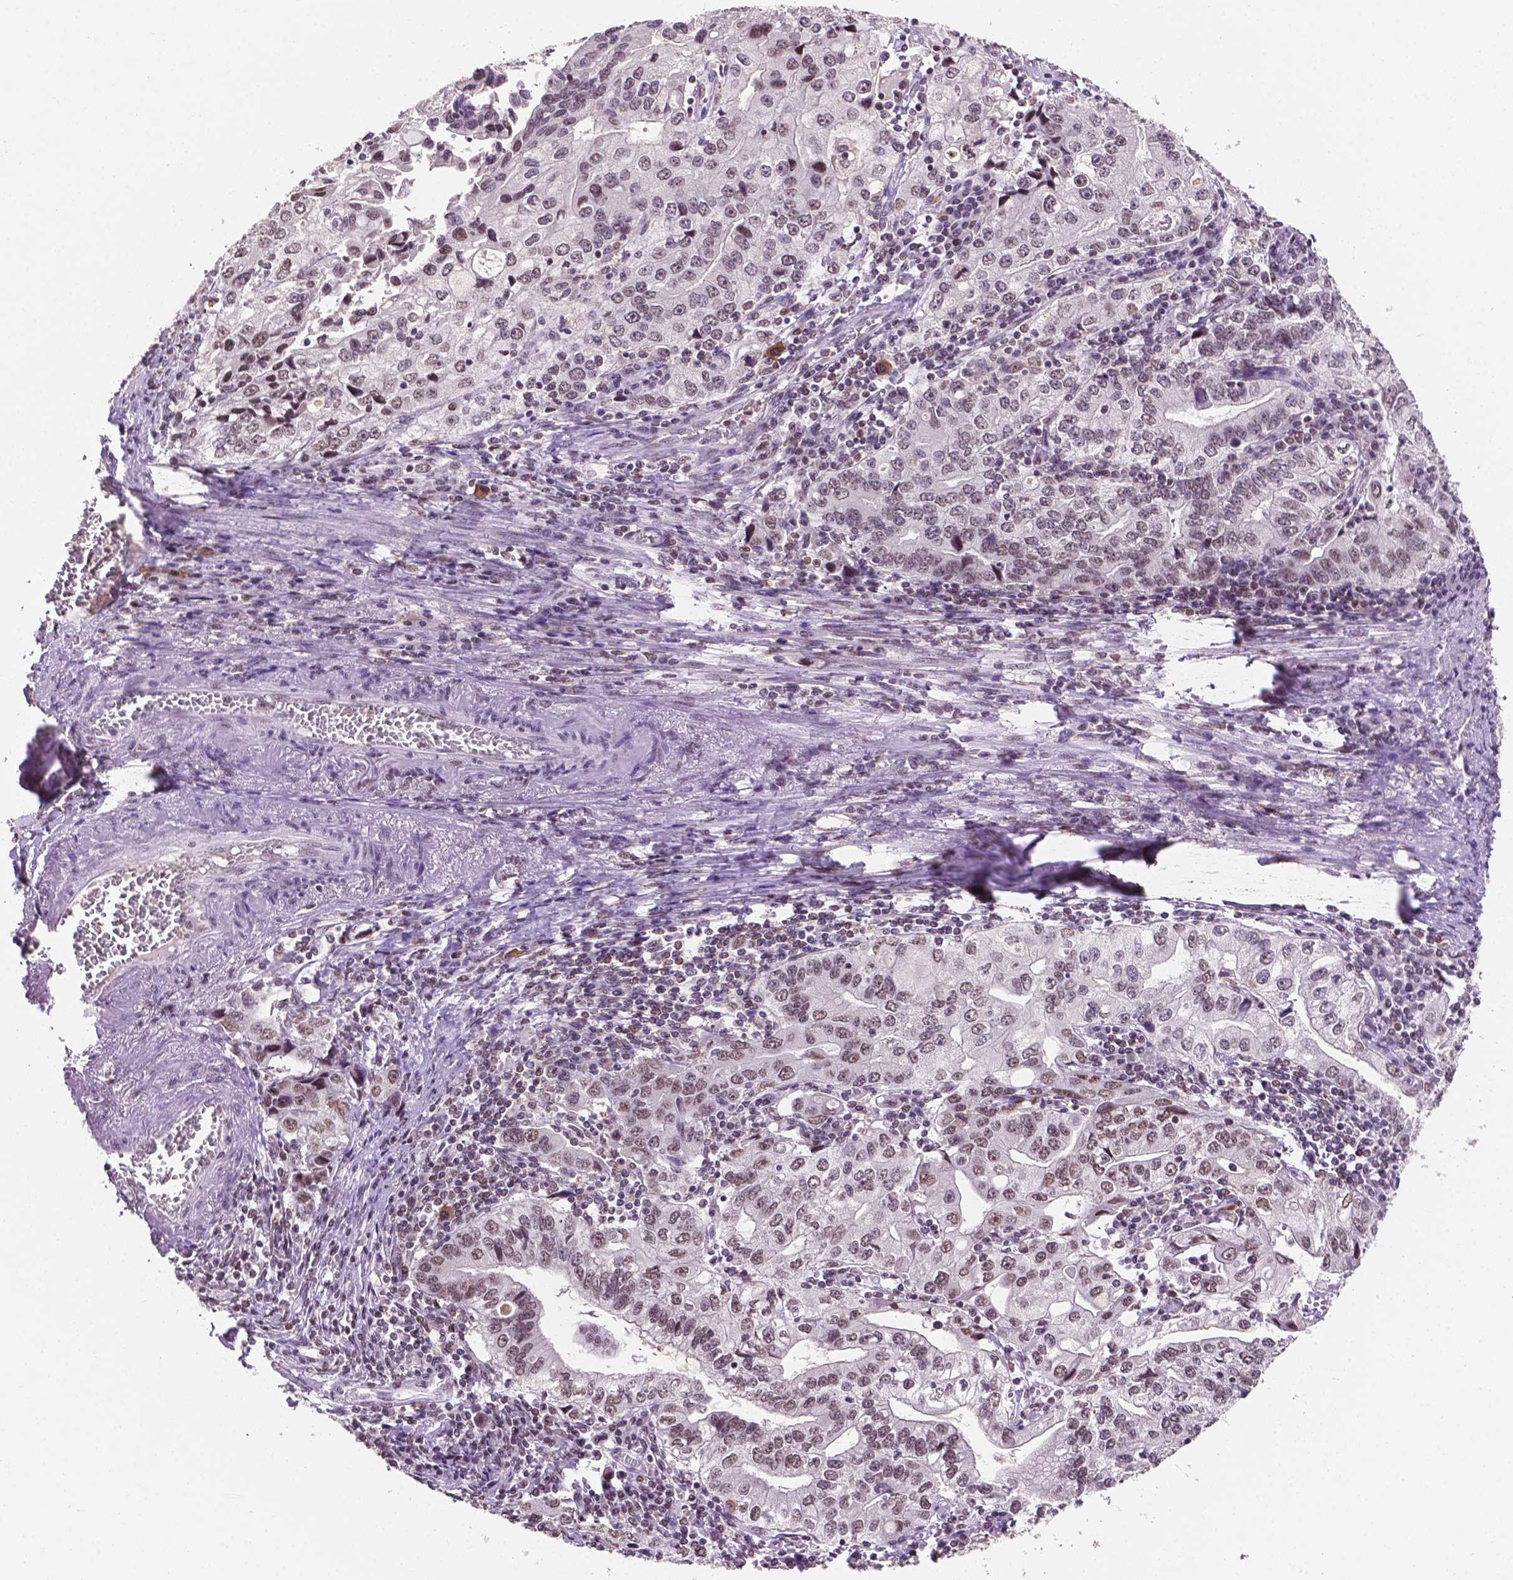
{"staining": {"intensity": "moderate", "quantity": "<25%", "location": "nuclear"}, "tissue": "stomach cancer", "cell_type": "Tumor cells", "image_type": "cancer", "snomed": [{"axis": "morphology", "description": "Adenocarcinoma, NOS"}, {"axis": "topography", "description": "Stomach, lower"}], "caption": "This image shows IHC staining of human adenocarcinoma (stomach), with low moderate nuclear staining in approximately <25% of tumor cells.", "gene": "PTPN6", "patient": {"sex": "female", "age": 72}}